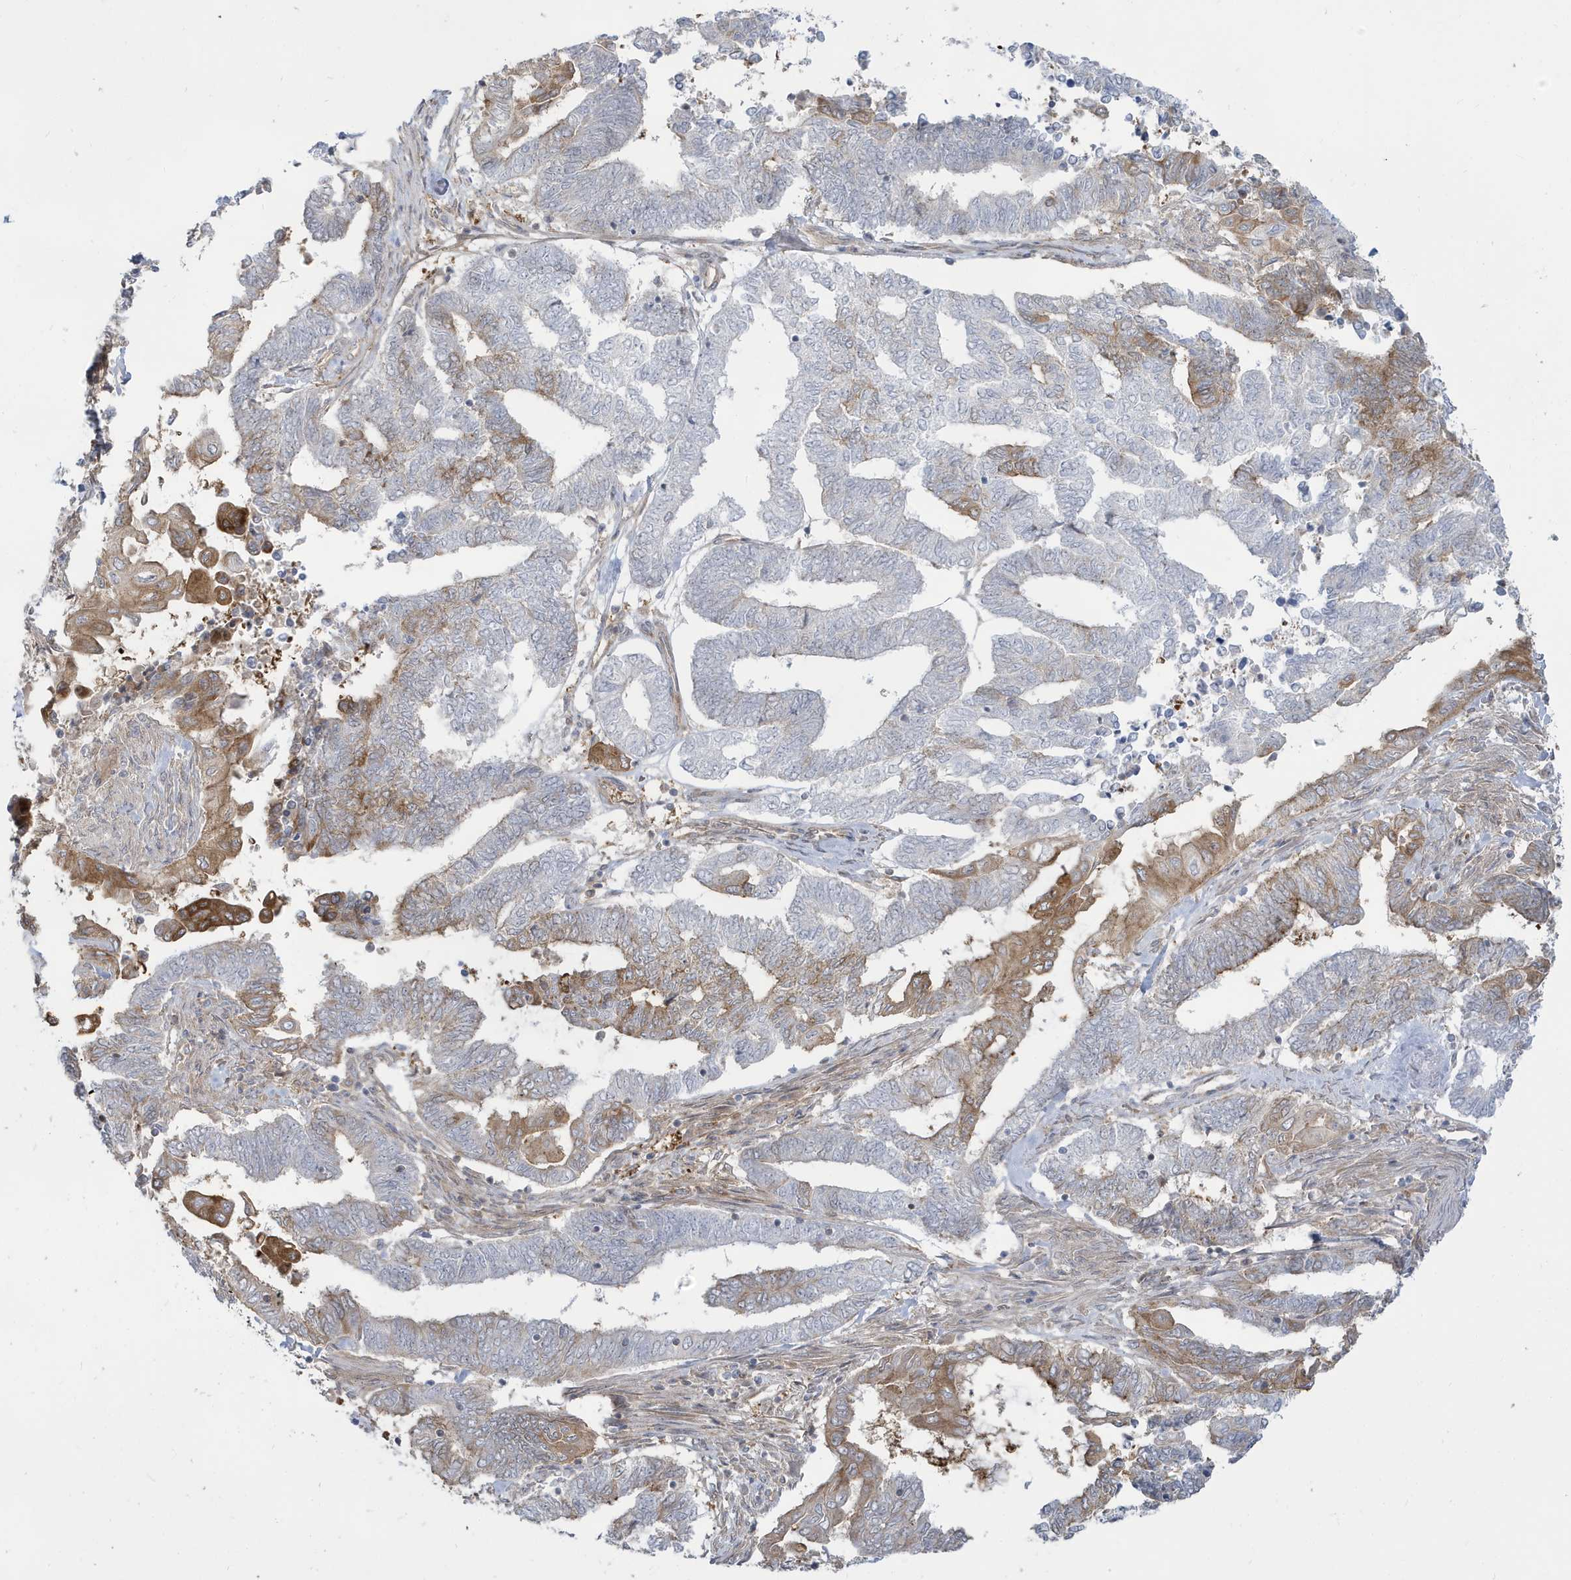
{"staining": {"intensity": "moderate", "quantity": "<25%", "location": "cytoplasmic/membranous"}, "tissue": "endometrial cancer", "cell_type": "Tumor cells", "image_type": "cancer", "snomed": [{"axis": "morphology", "description": "Adenocarcinoma, NOS"}, {"axis": "topography", "description": "Uterus"}, {"axis": "topography", "description": "Endometrium"}], "caption": "Brown immunohistochemical staining in adenocarcinoma (endometrial) shows moderate cytoplasmic/membranous positivity in approximately <25% of tumor cells.", "gene": "STAM", "patient": {"sex": "female", "age": 70}}